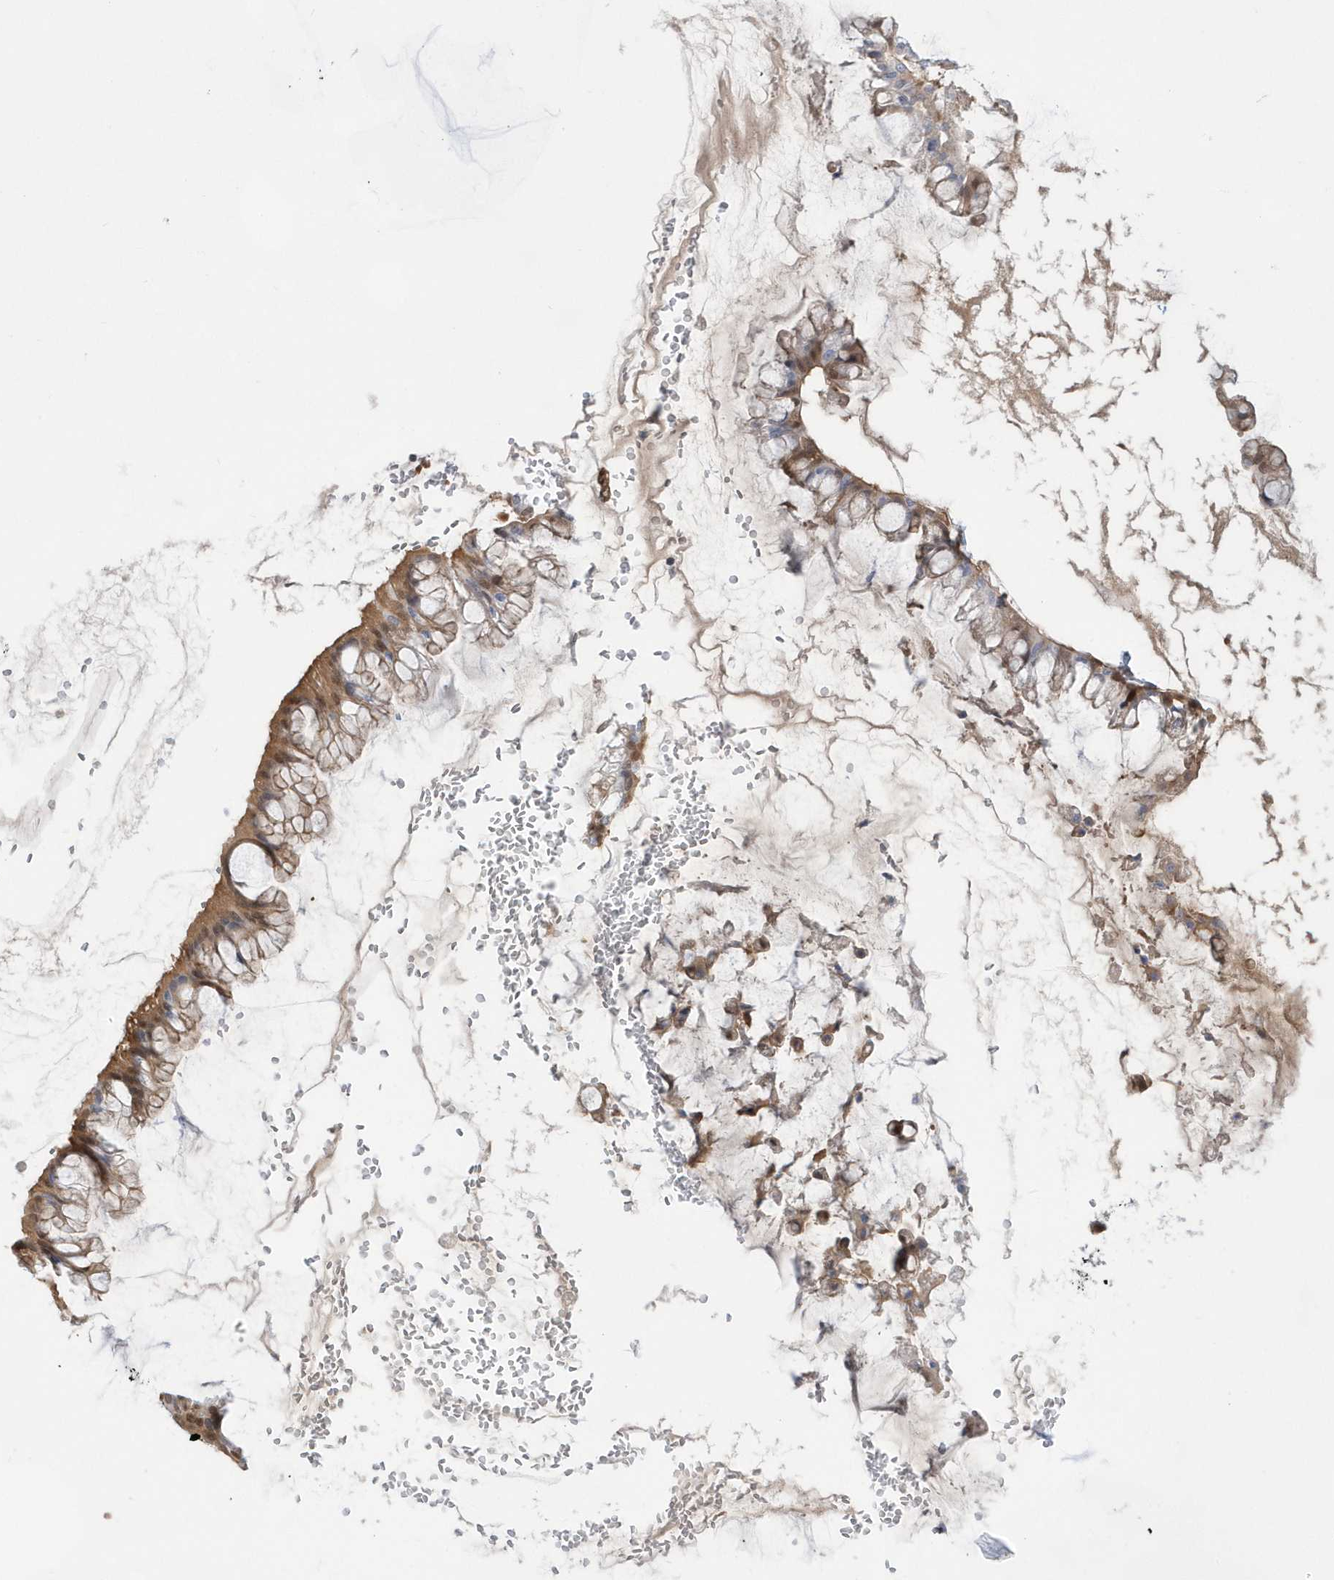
{"staining": {"intensity": "moderate", "quantity": ">75%", "location": "cytoplasmic/membranous,nuclear"}, "tissue": "ovarian cancer", "cell_type": "Tumor cells", "image_type": "cancer", "snomed": [{"axis": "morphology", "description": "Cystadenocarcinoma, mucinous, NOS"}, {"axis": "topography", "description": "Ovary"}], "caption": "Ovarian cancer was stained to show a protein in brown. There is medium levels of moderate cytoplasmic/membranous and nuclear expression in about >75% of tumor cells.", "gene": "BDH2", "patient": {"sex": "female", "age": 73}}